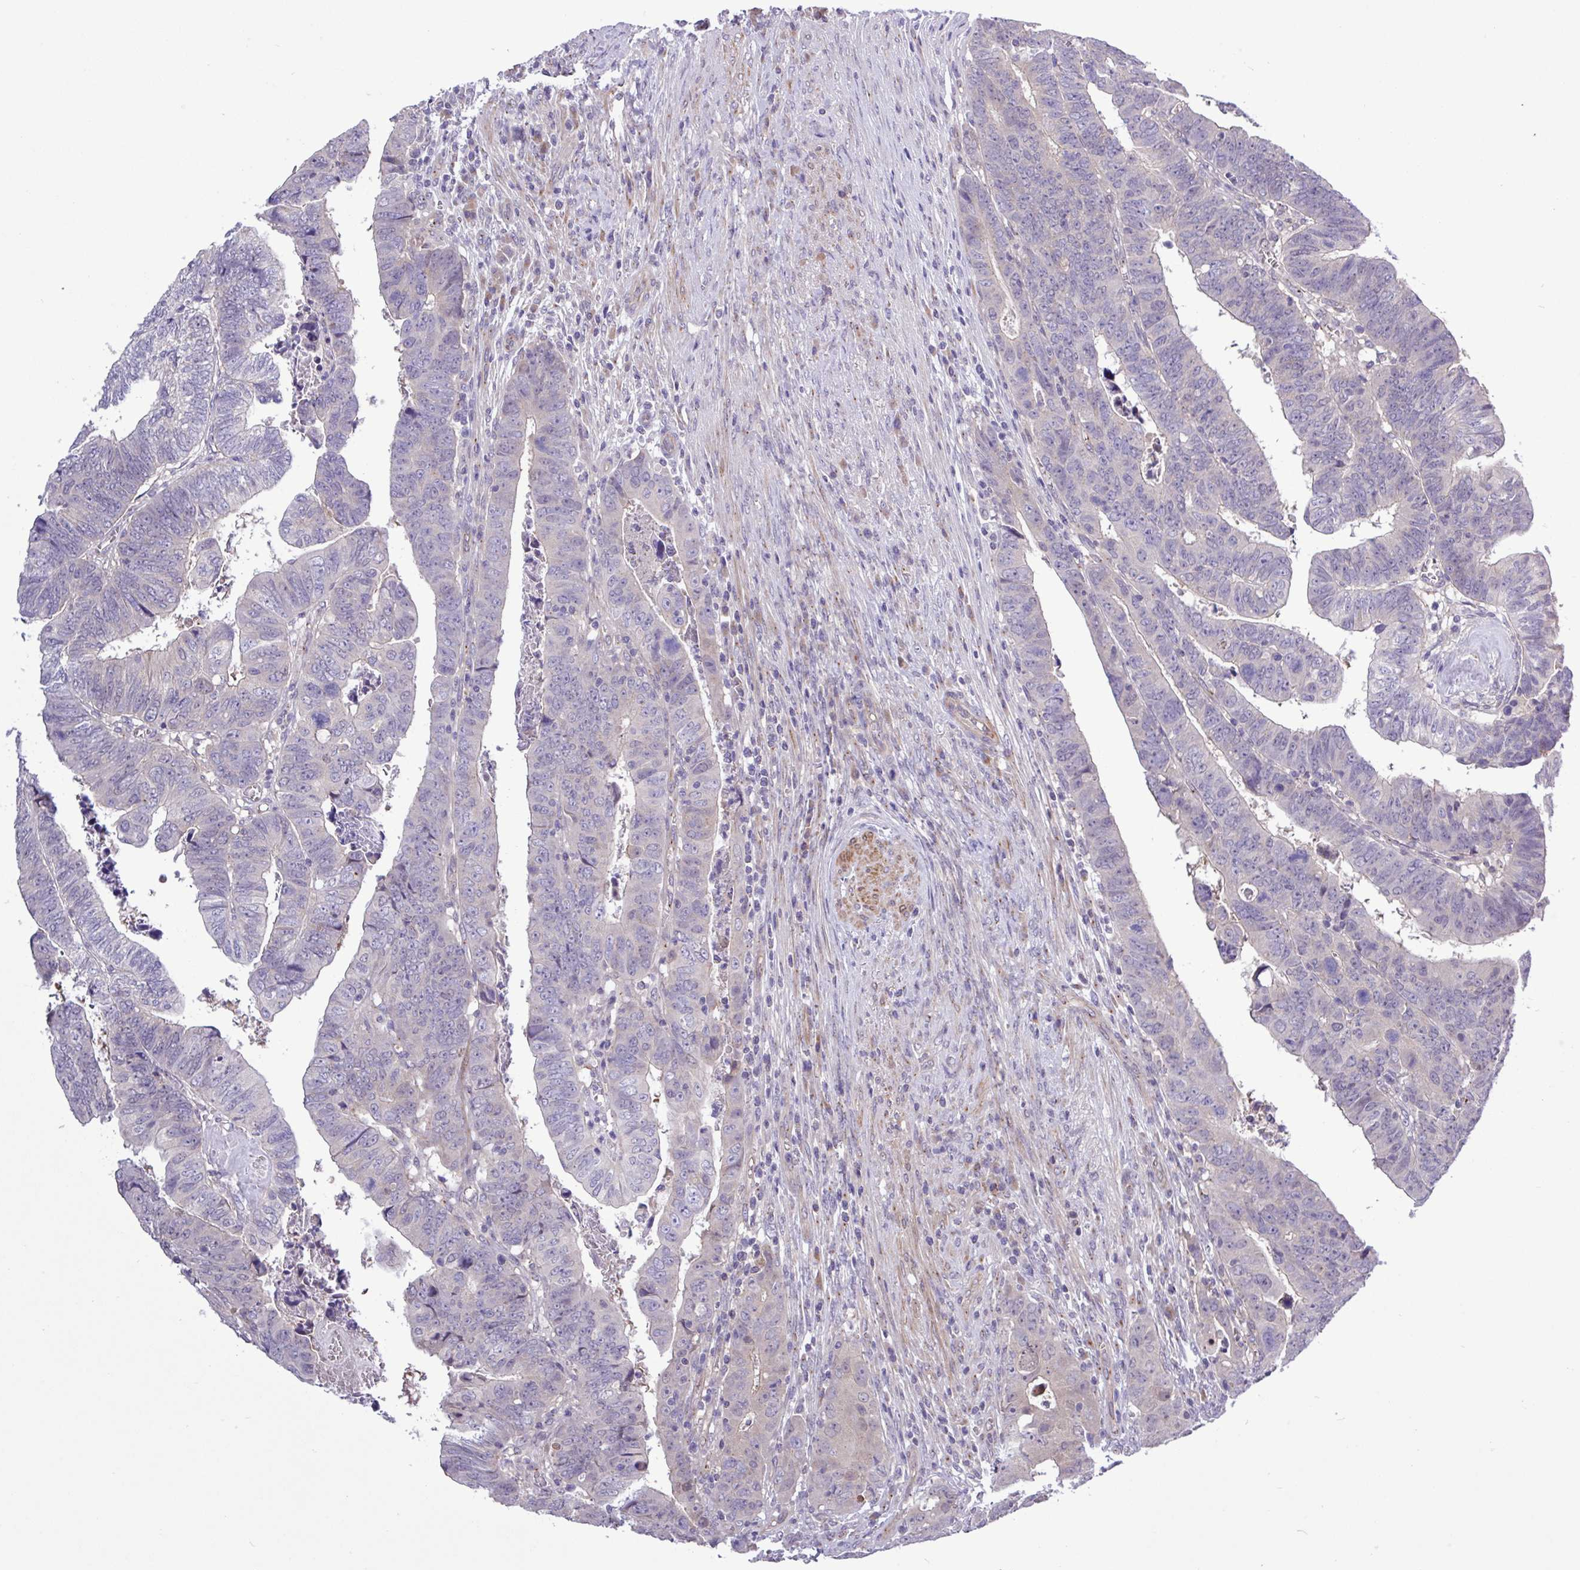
{"staining": {"intensity": "negative", "quantity": "none", "location": "none"}, "tissue": "colorectal cancer", "cell_type": "Tumor cells", "image_type": "cancer", "snomed": [{"axis": "morphology", "description": "Normal tissue, NOS"}, {"axis": "morphology", "description": "Adenocarcinoma, NOS"}, {"axis": "topography", "description": "Rectum"}], "caption": "Immunohistochemical staining of colorectal adenocarcinoma exhibits no significant staining in tumor cells.", "gene": "SPINK8", "patient": {"sex": "female", "age": 65}}